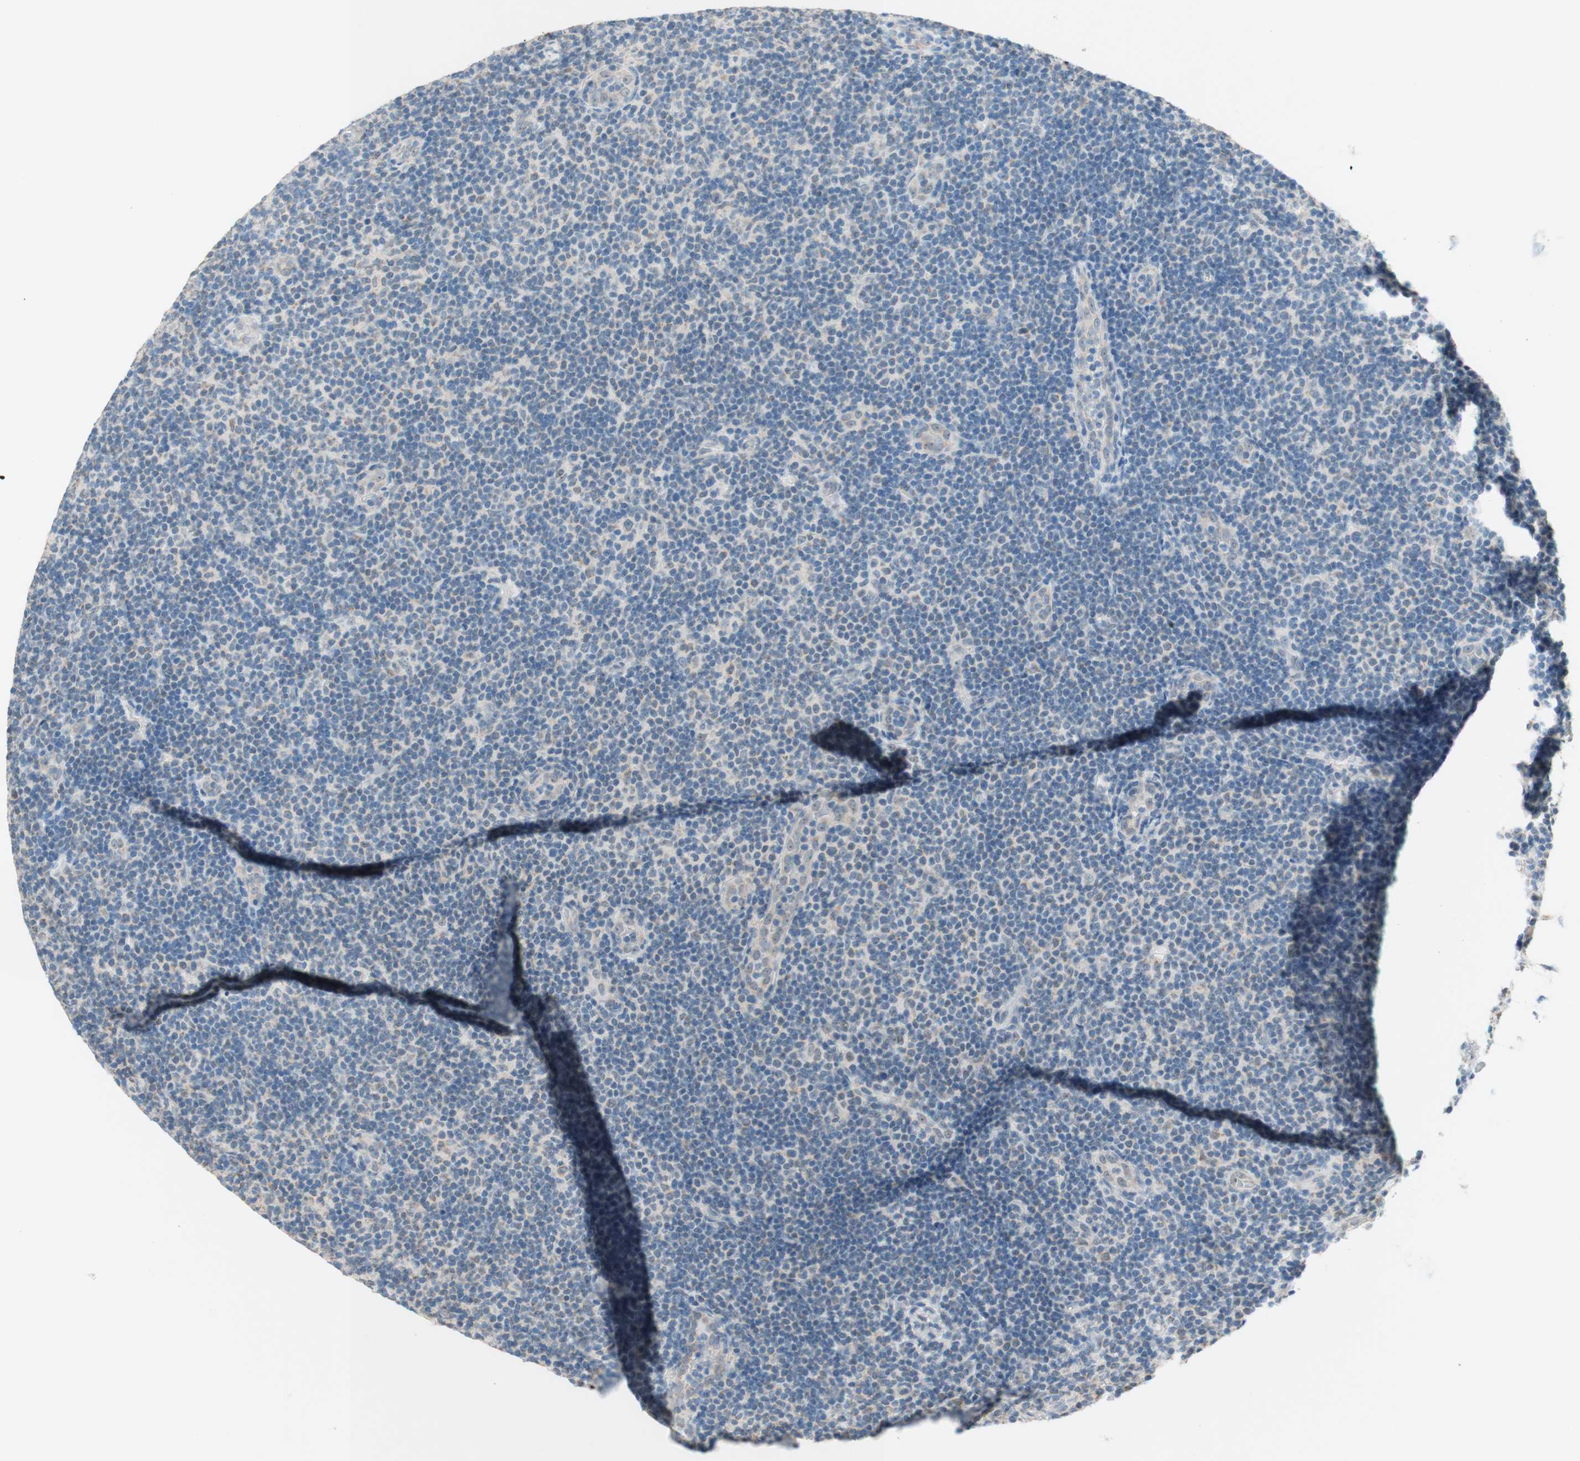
{"staining": {"intensity": "negative", "quantity": "none", "location": "none"}, "tissue": "lymphoma", "cell_type": "Tumor cells", "image_type": "cancer", "snomed": [{"axis": "morphology", "description": "Malignant lymphoma, non-Hodgkin's type, Low grade"}, {"axis": "topography", "description": "Lymph node"}], "caption": "Immunohistochemistry (IHC) image of low-grade malignant lymphoma, non-Hodgkin's type stained for a protein (brown), which shows no staining in tumor cells.", "gene": "JPH1", "patient": {"sex": "male", "age": 83}}